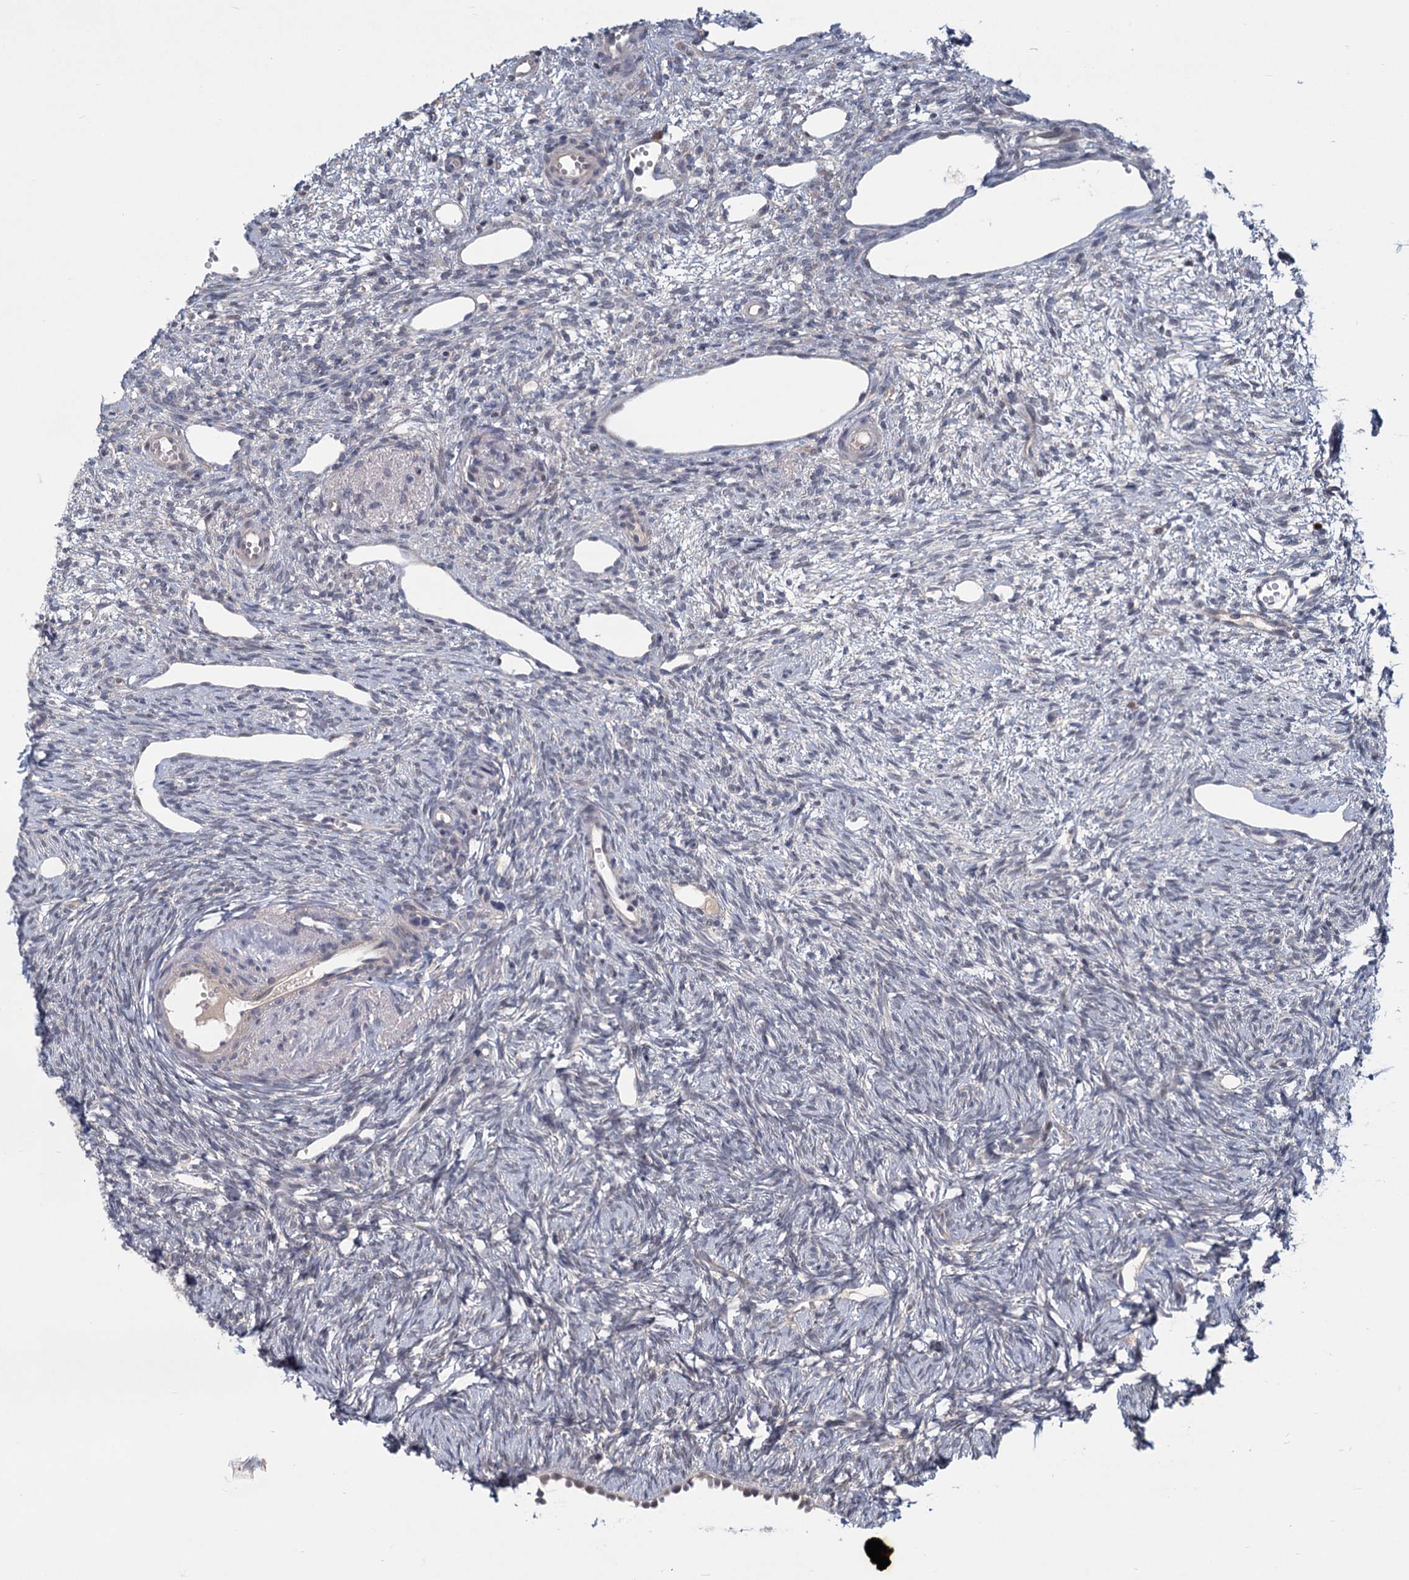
{"staining": {"intensity": "negative", "quantity": "none", "location": "none"}, "tissue": "ovary", "cell_type": "Ovarian stroma cells", "image_type": "normal", "snomed": [{"axis": "morphology", "description": "Normal tissue, NOS"}, {"axis": "topography", "description": "Ovary"}], "caption": "Immunohistochemistry (IHC) of normal ovary shows no staining in ovarian stroma cells. (IHC, brightfield microscopy, high magnification).", "gene": "STAP1", "patient": {"sex": "female", "age": 51}}